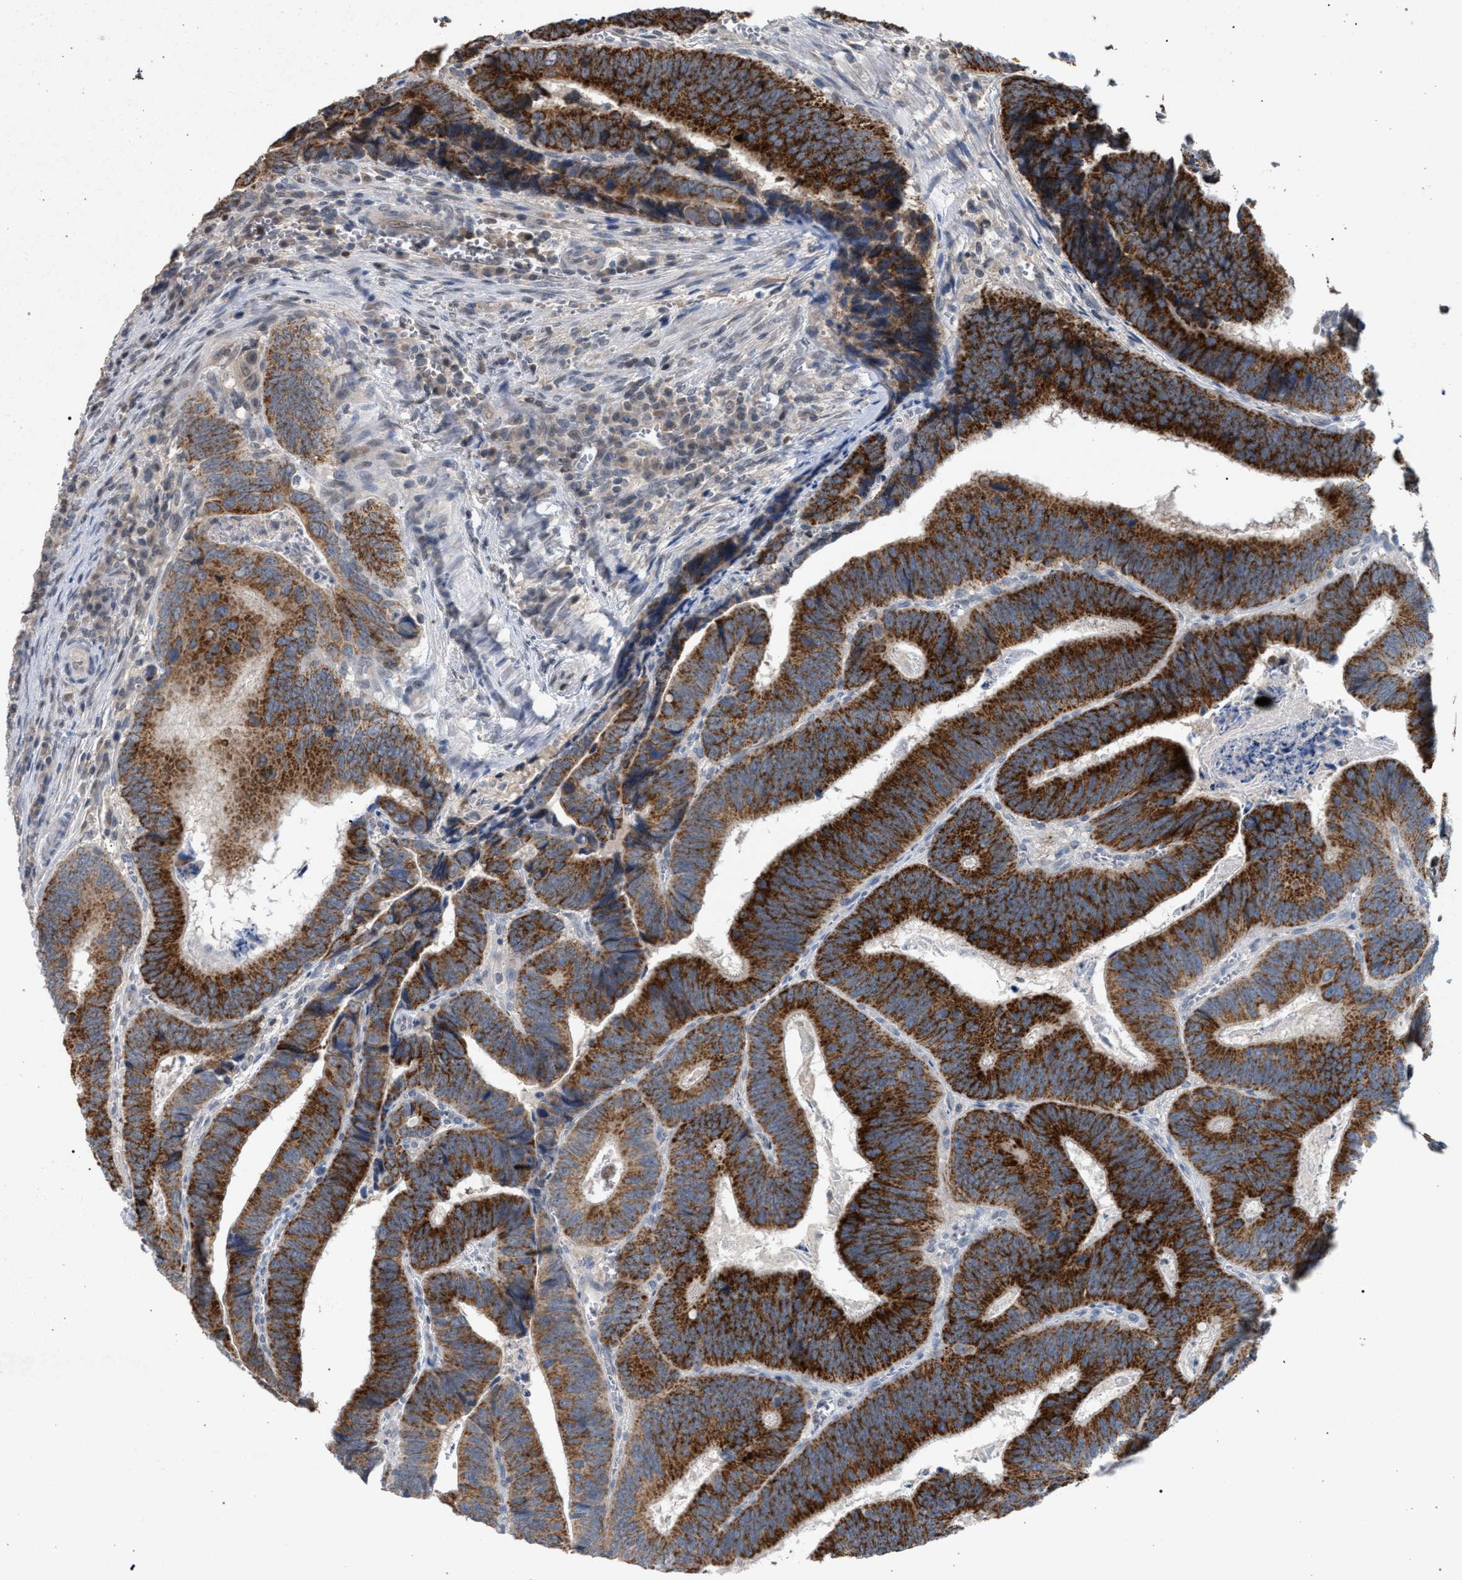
{"staining": {"intensity": "strong", "quantity": ">75%", "location": "cytoplasmic/membranous"}, "tissue": "colorectal cancer", "cell_type": "Tumor cells", "image_type": "cancer", "snomed": [{"axis": "morphology", "description": "Inflammation, NOS"}, {"axis": "morphology", "description": "Adenocarcinoma, NOS"}, {"axis": "topography", "description": "Colon"}], "caption": "Immunohistochemistry (IHC) of adenocarcinoma (colorectal) demonstrates high levels of strong cytoplasmic/membranous staining in about >75% of tumor cells.", "gene": "TECPR1", "patient": {"sex": "male", "age": 72}}